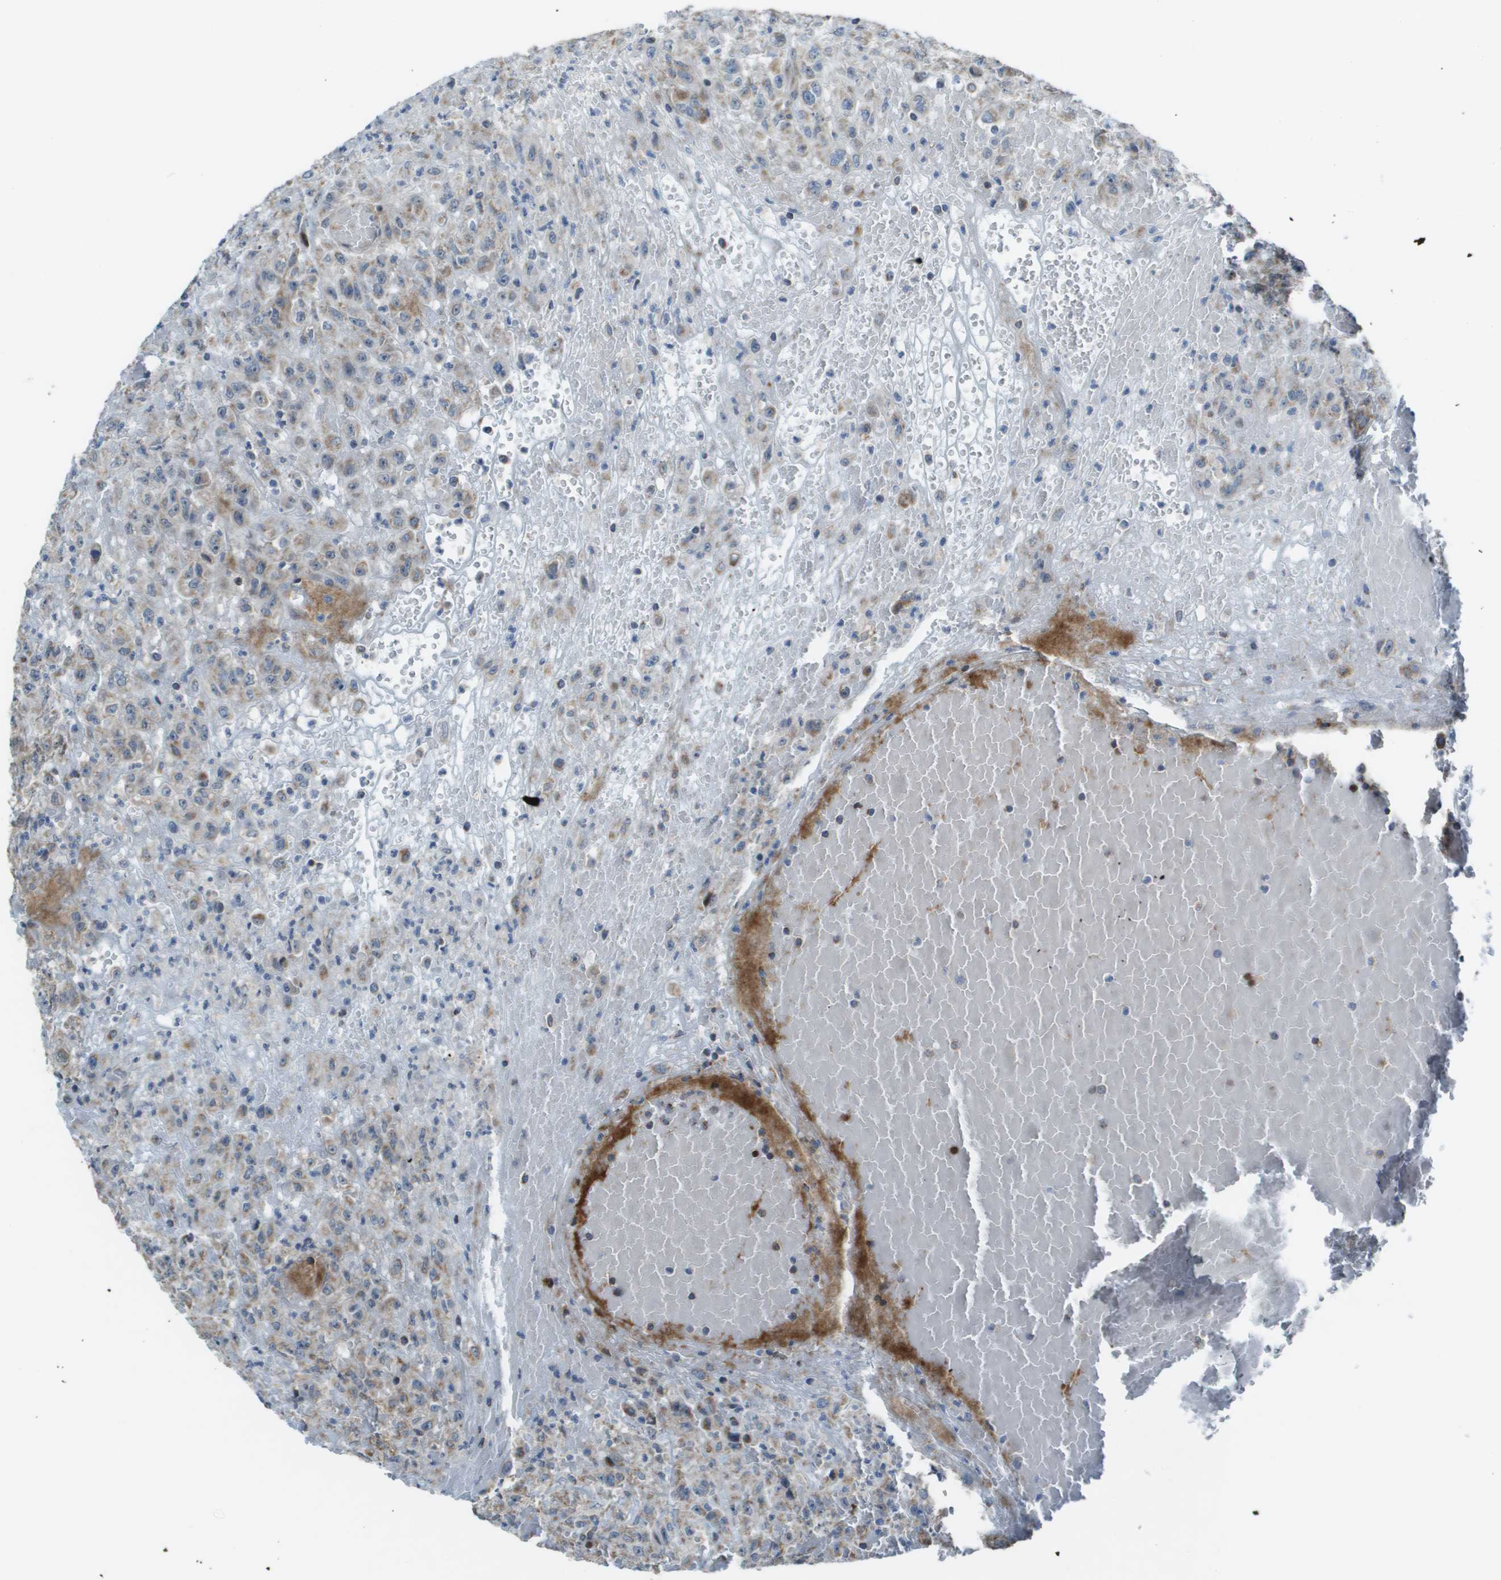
{"staining": {"intensity": "weak", "quantity": "<25%", "location": "cytoplasmic/membranous"}, "tissue": "urothelial cancer", "cell_type": "Tumor cells", "image_type": "cancer", "snomed": [{"axis": "morphology", "description": "Urothelial carcinoma, High grade"}, {"axis": "topography", "description": "Urinary bladder"}], "caption": "High magnification brightfield microscopy of high-grade urothelial carcinoma stained with DAB (brown) and counterstained with hematoxylin (blue): tumor cells show no significant staining.", "gene": "MGAT3", "patient": {"sex": "male", "age": 46}}